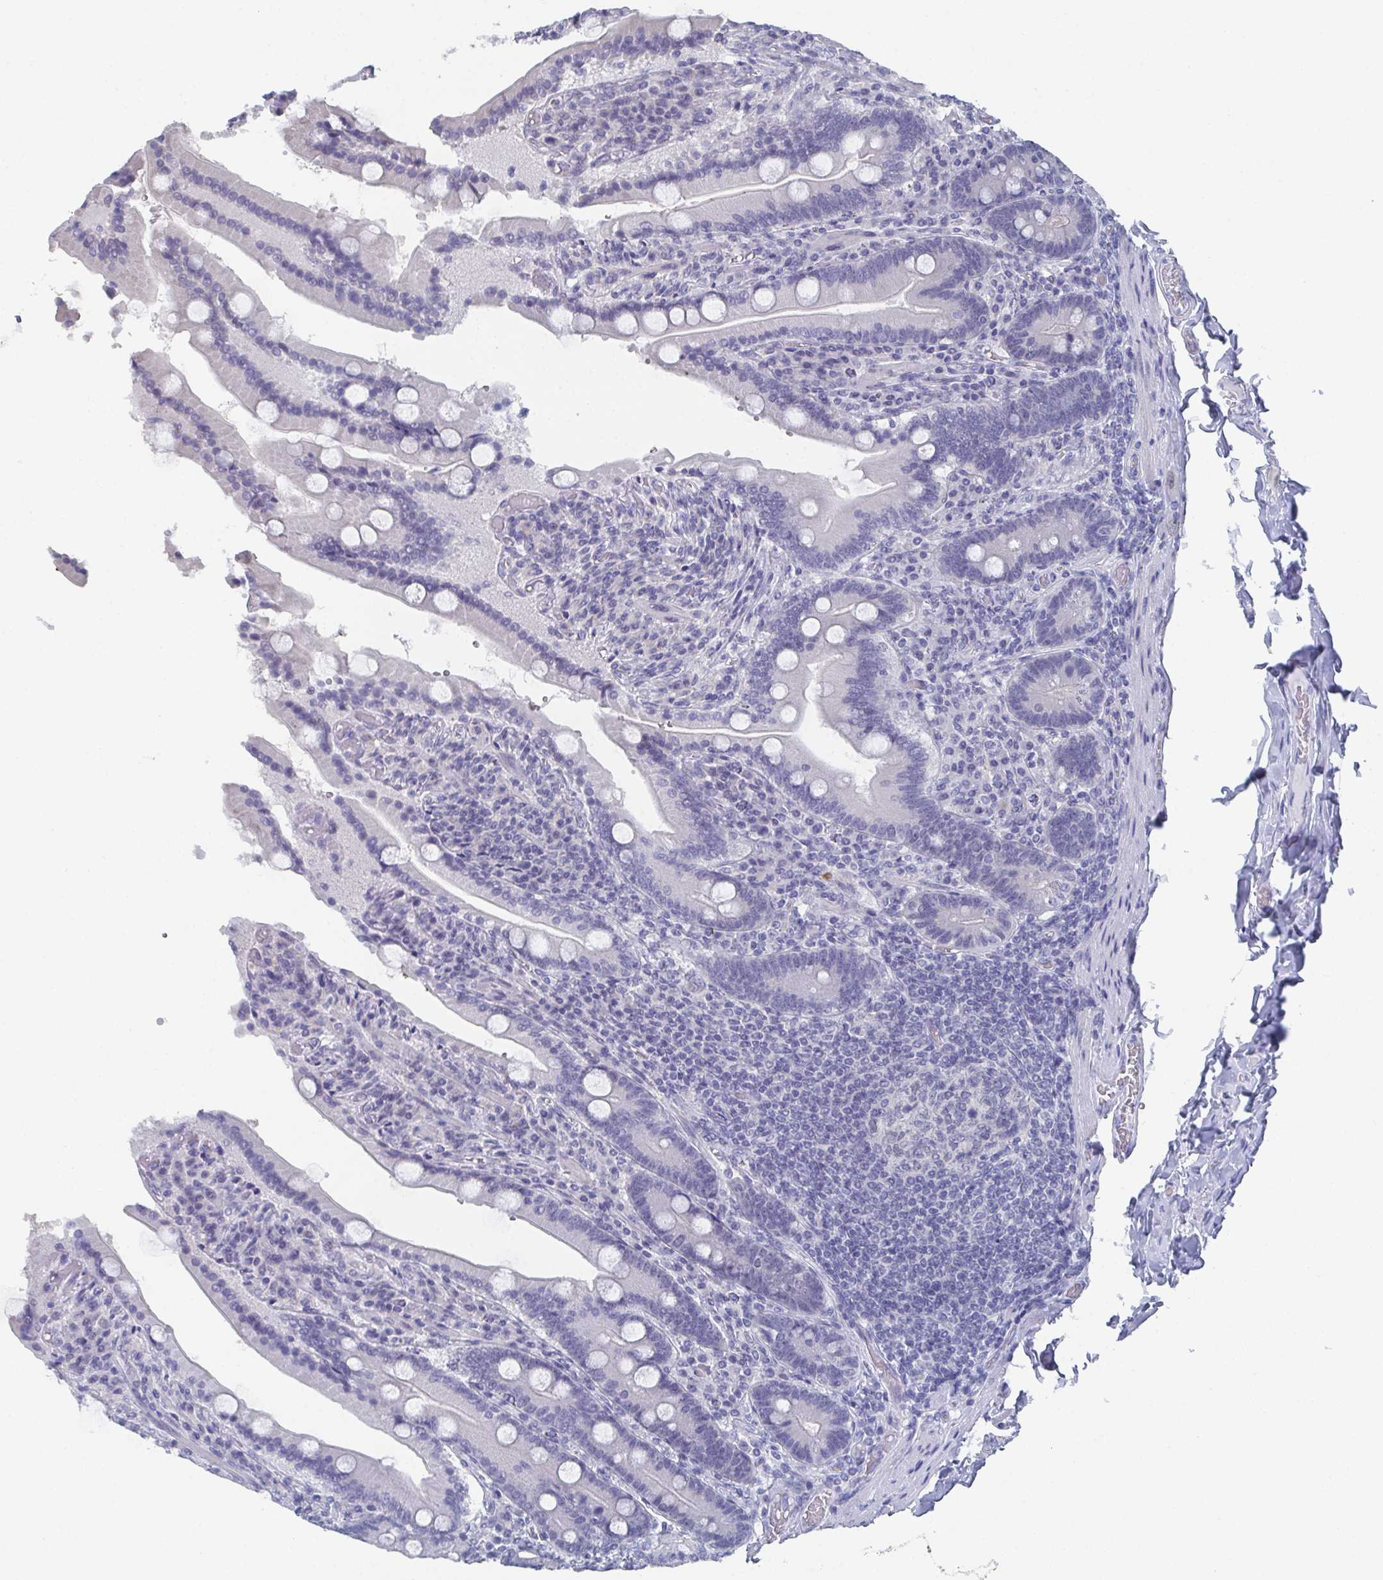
{"staining": {"intensity": "negative", "quantity": "none", "location": "none"}, "tissue": "duodenum", "cell_type": "Glandular cells", "image_type": "normal", "snomed": [{"axis": "morphology", "description": "Normal tissue, NOS"}, {"axis": "topography", "description": "Duodenum"}], "caption": "Immunohistochemistry image of unremarkable duodenum: human duodenum stained with DAB reveals no significant protein staining in glandular cells. (DAB IHC with hematoxylin counter stain).", "gene": "DYDC2", "patient": {"sex": "female", "age": 62}}